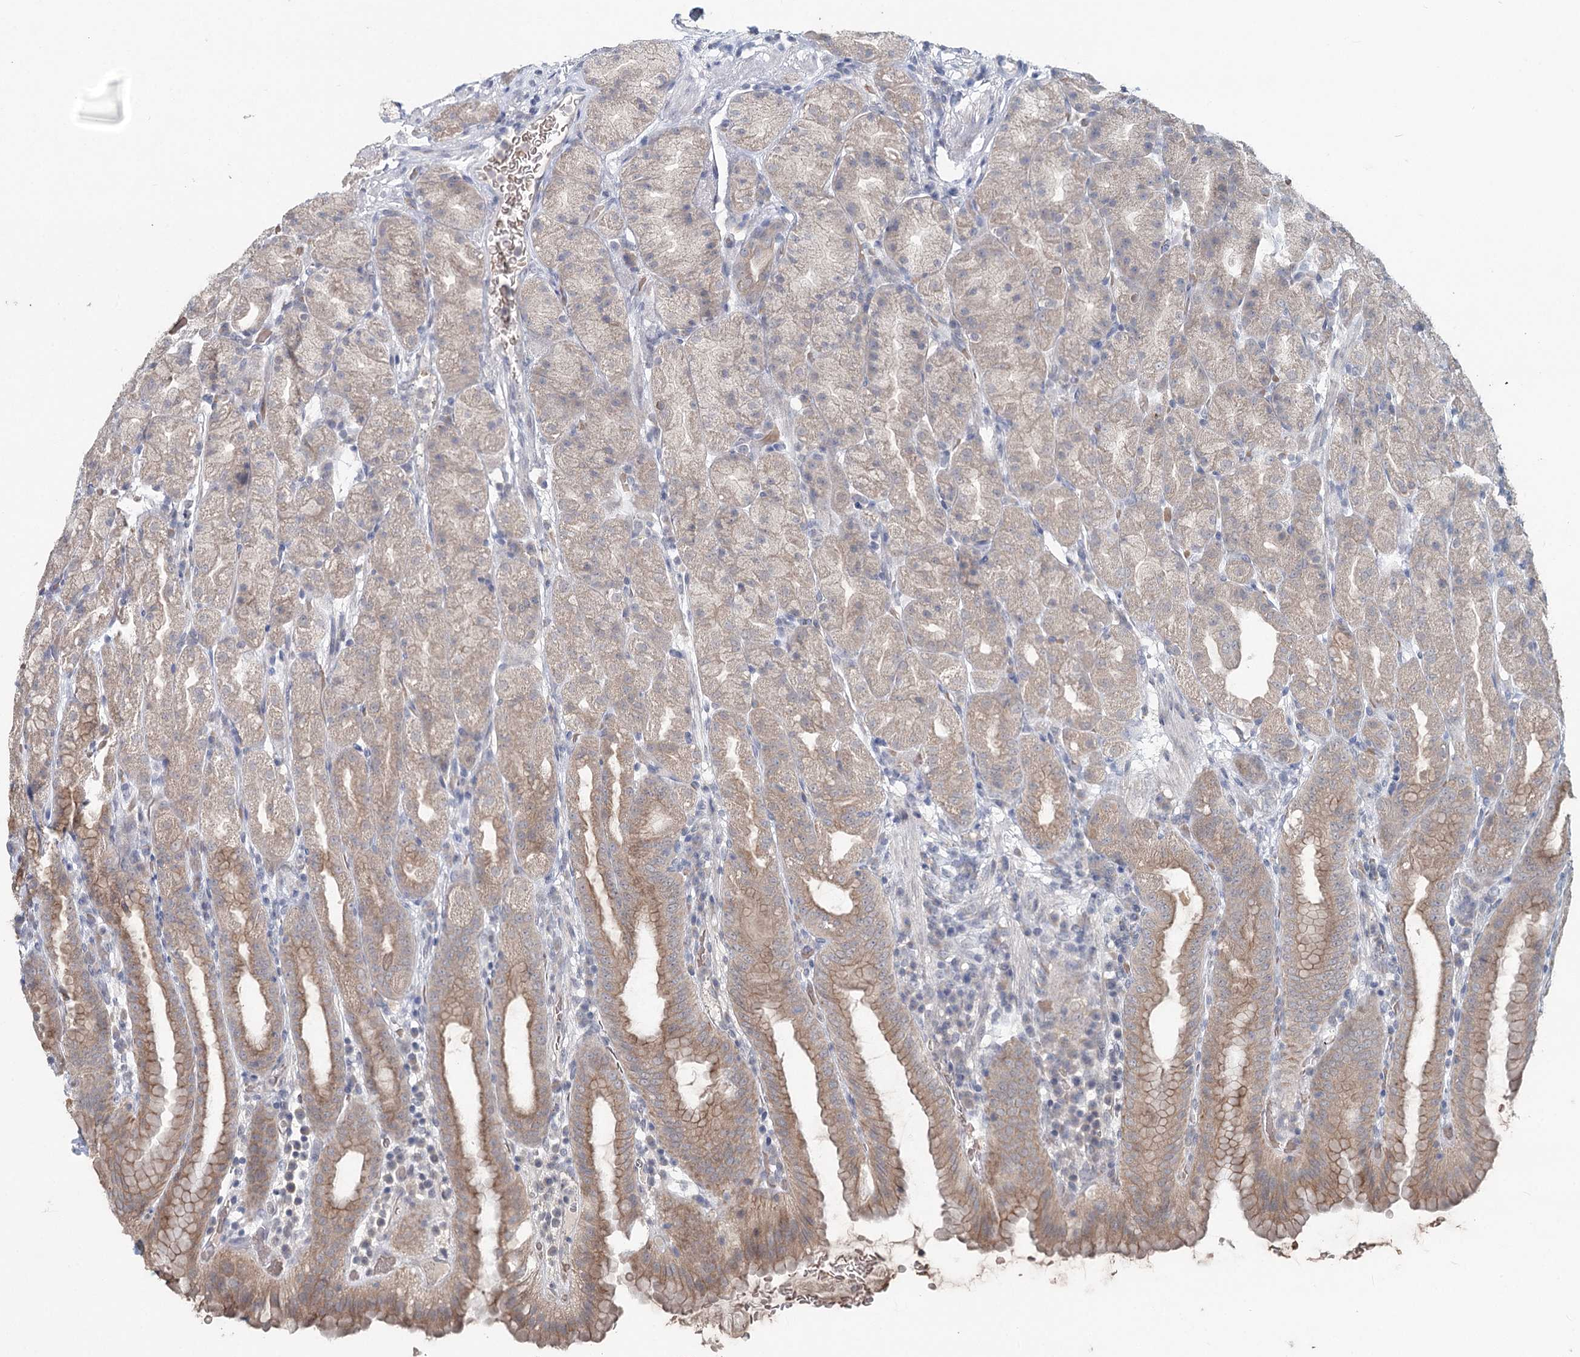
{"staining": {"intensity": "weak", "quantity": "25%-75%", "location": "cytoplasmic/membranous"}, "tissue": "stomach", "cell_type": "Glandular cells", "image_type": "normal", "snomed": [{"axis": "morphology", "description": "Normal tissue, NOS"}, {"axis": "topography", "description": "Stomach, upper"}], "caption": "A micrograph of stomach stained for a protein reveals weak cytoplasmic/membranous brown staining in glandular cells. (DAB (3,3'-diaminobenzidine) IHC, brown staining for protein, blue staining for nuclei).", "gene": "FBXO7", "patient": {"sex": "male", "age": 68}}